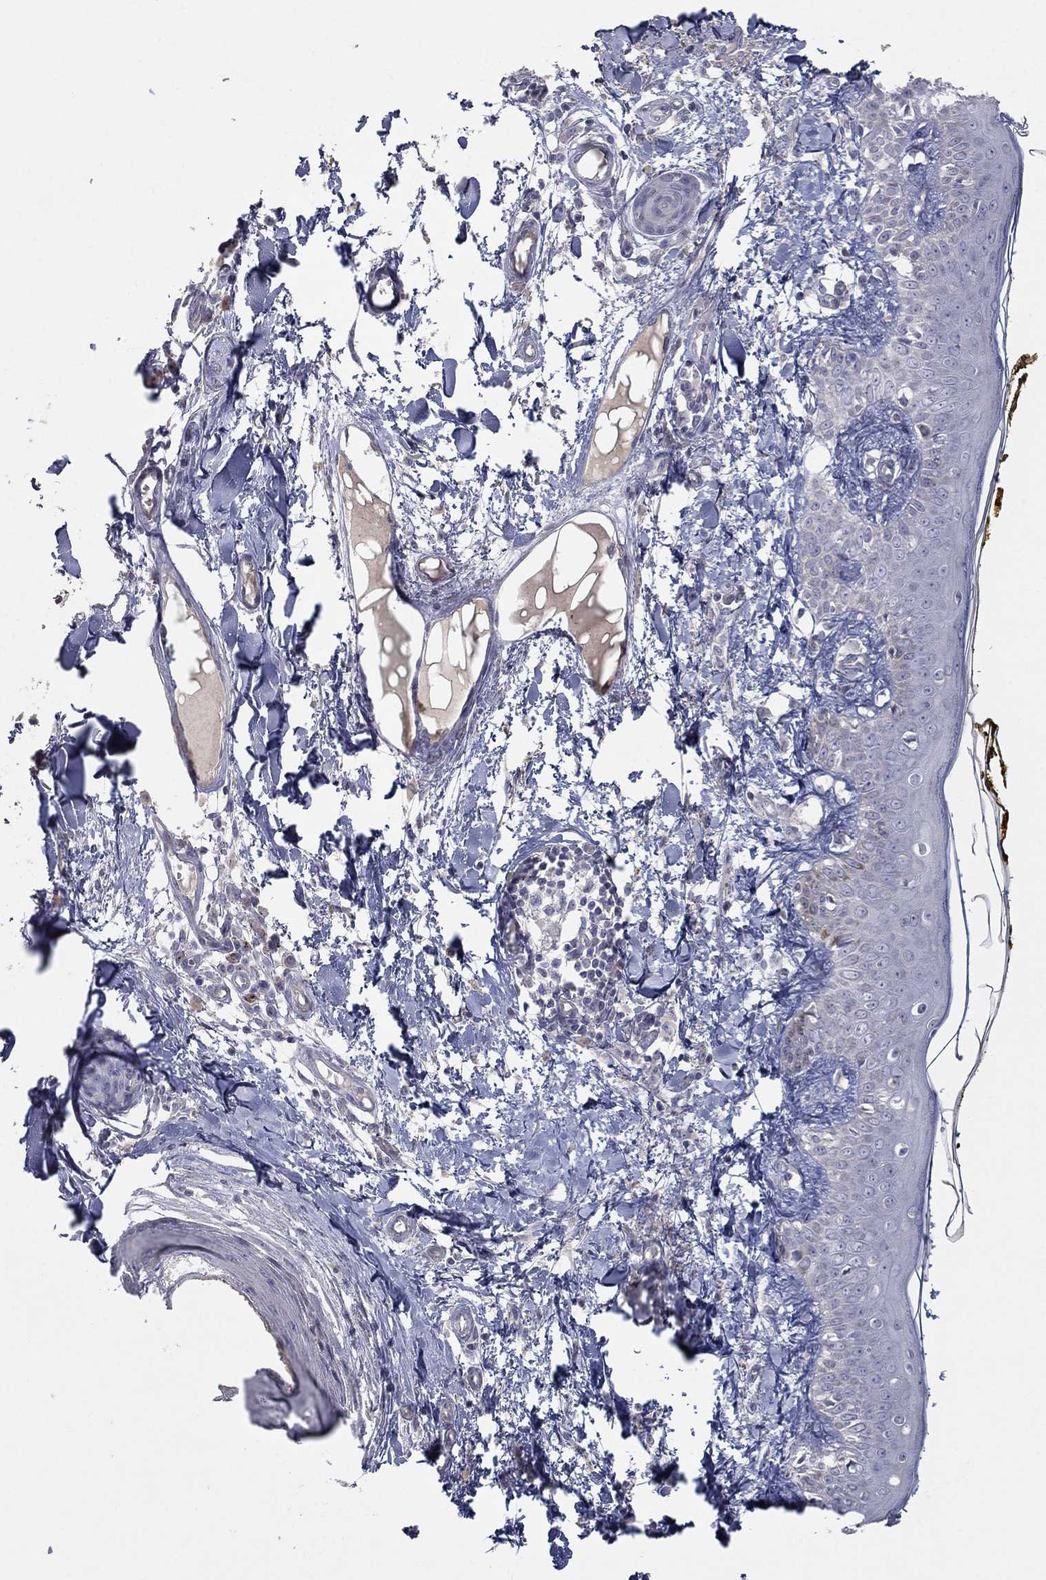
{"staining": {"intensity": "negative", "quantity": "none", "location": "none"}, "tissue": "skin", "cell_type": "Fibroblasts", "image_type": "normal", "snomed": [{"axis": "morphology", "description": "Normal tissue, NOS"}, {"axis": "topography", "description": "Skin"}], "caption": "Immunohistochemistry (IHC) micrograph of unremarkable skin: skin stained with DAB displays no significant protein staining in fibroblasts. (DAB (3,3'-diaminobenzidine) immunohistochemistry (IHC), high magnification).", "gene": "AMN1", "patient": {"sex": "male", "age": 76}}